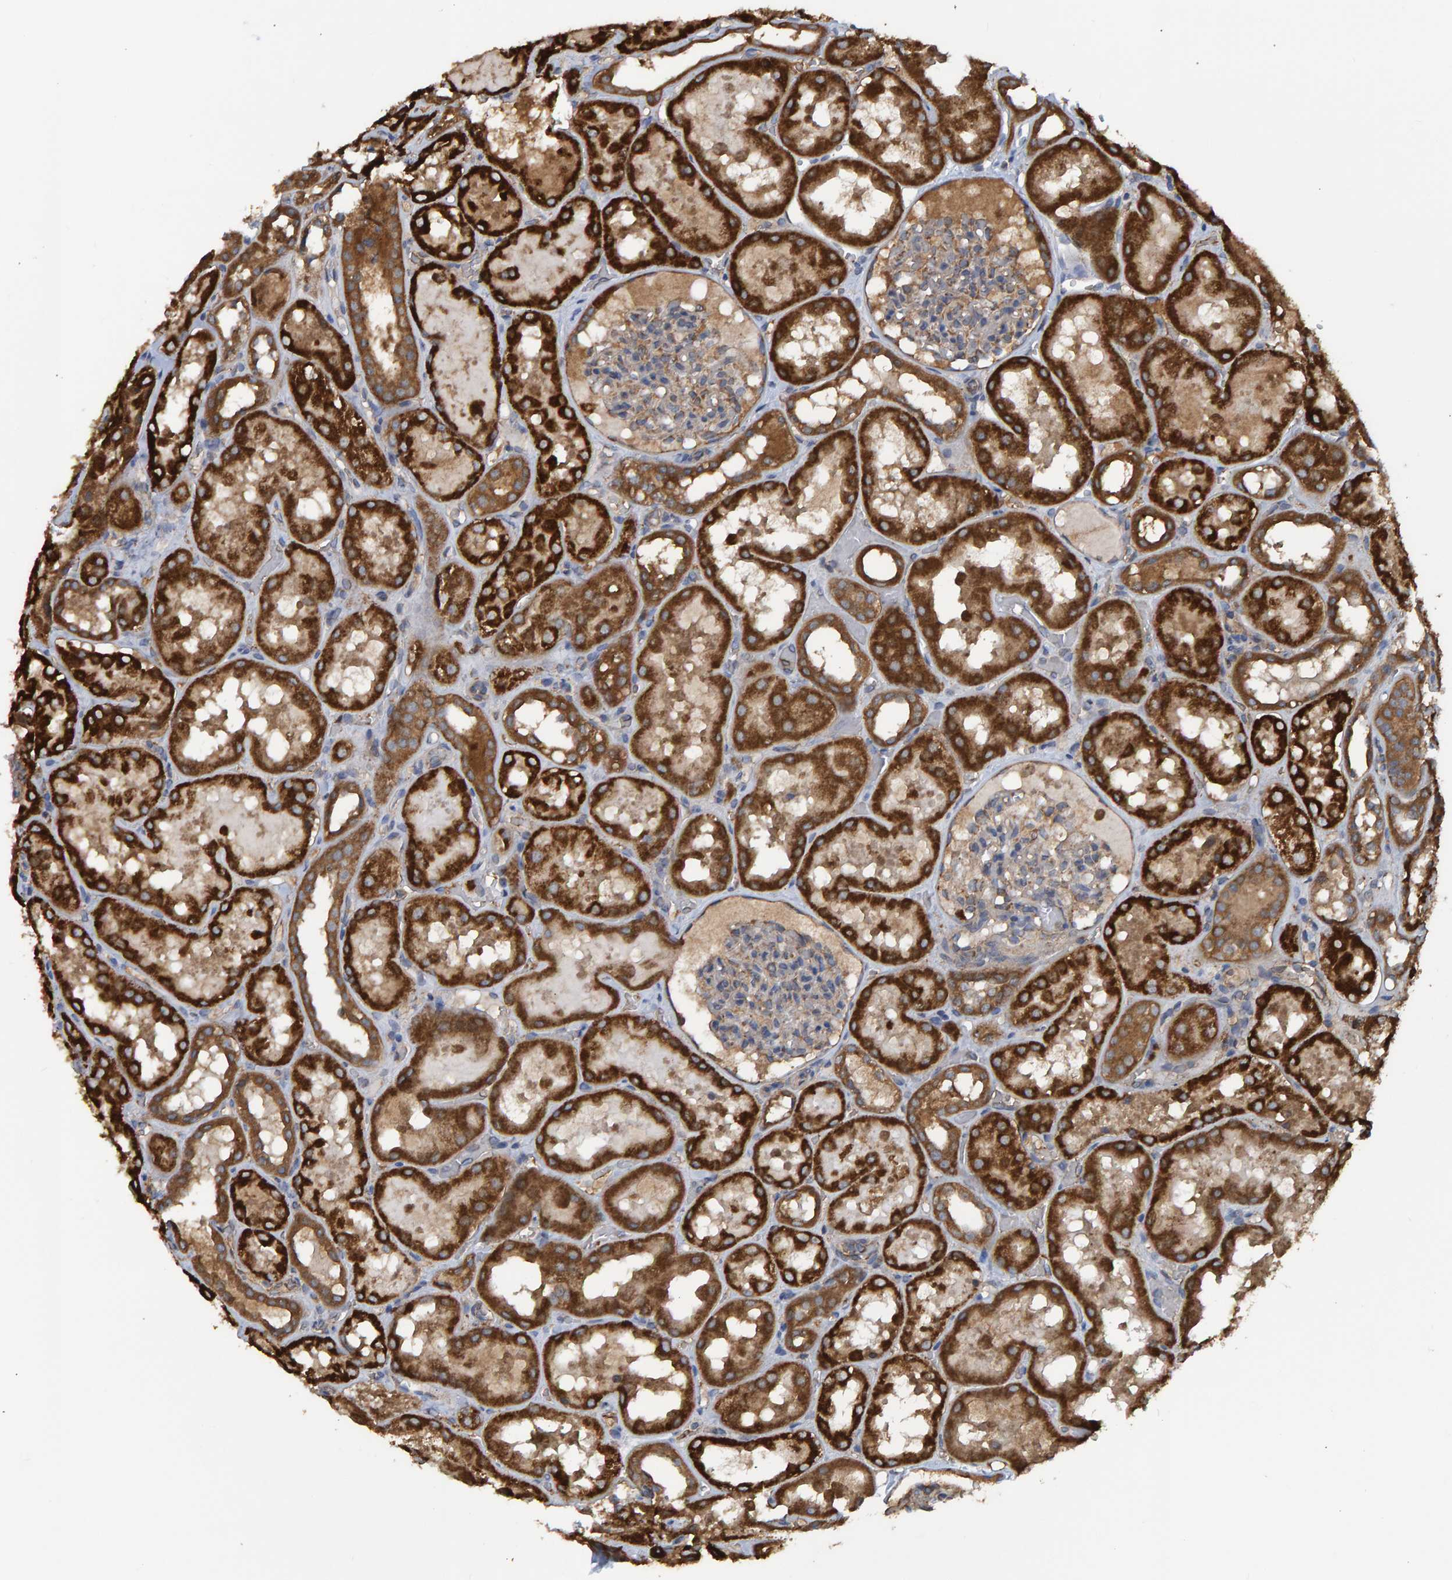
{"staining": {"intensity": "moderate", "quantity": "<25%", "location": "cytoplasmic/membranous"}, "tissue": "kidney", "cell_type": "Cells in glomeruli", "image_type": "normal", "snomed": [{"axis": "morphology", "description": "Normal tissue, NOS"}, {"axis": "topography", "description": "Kidney"}, {"axis": "topography", "description": "Urinary bladder"}], "caption": "Immunohistochemical staining of normal kidney shows low levels of moderate cytoplasmic/membranous staining in about <25% of cells in glomeruli. (DAB IHC with brightfield microscopy, high magnification).", "gene": "LRSAM1", "patient": {"sex": "male", "age": 16}}